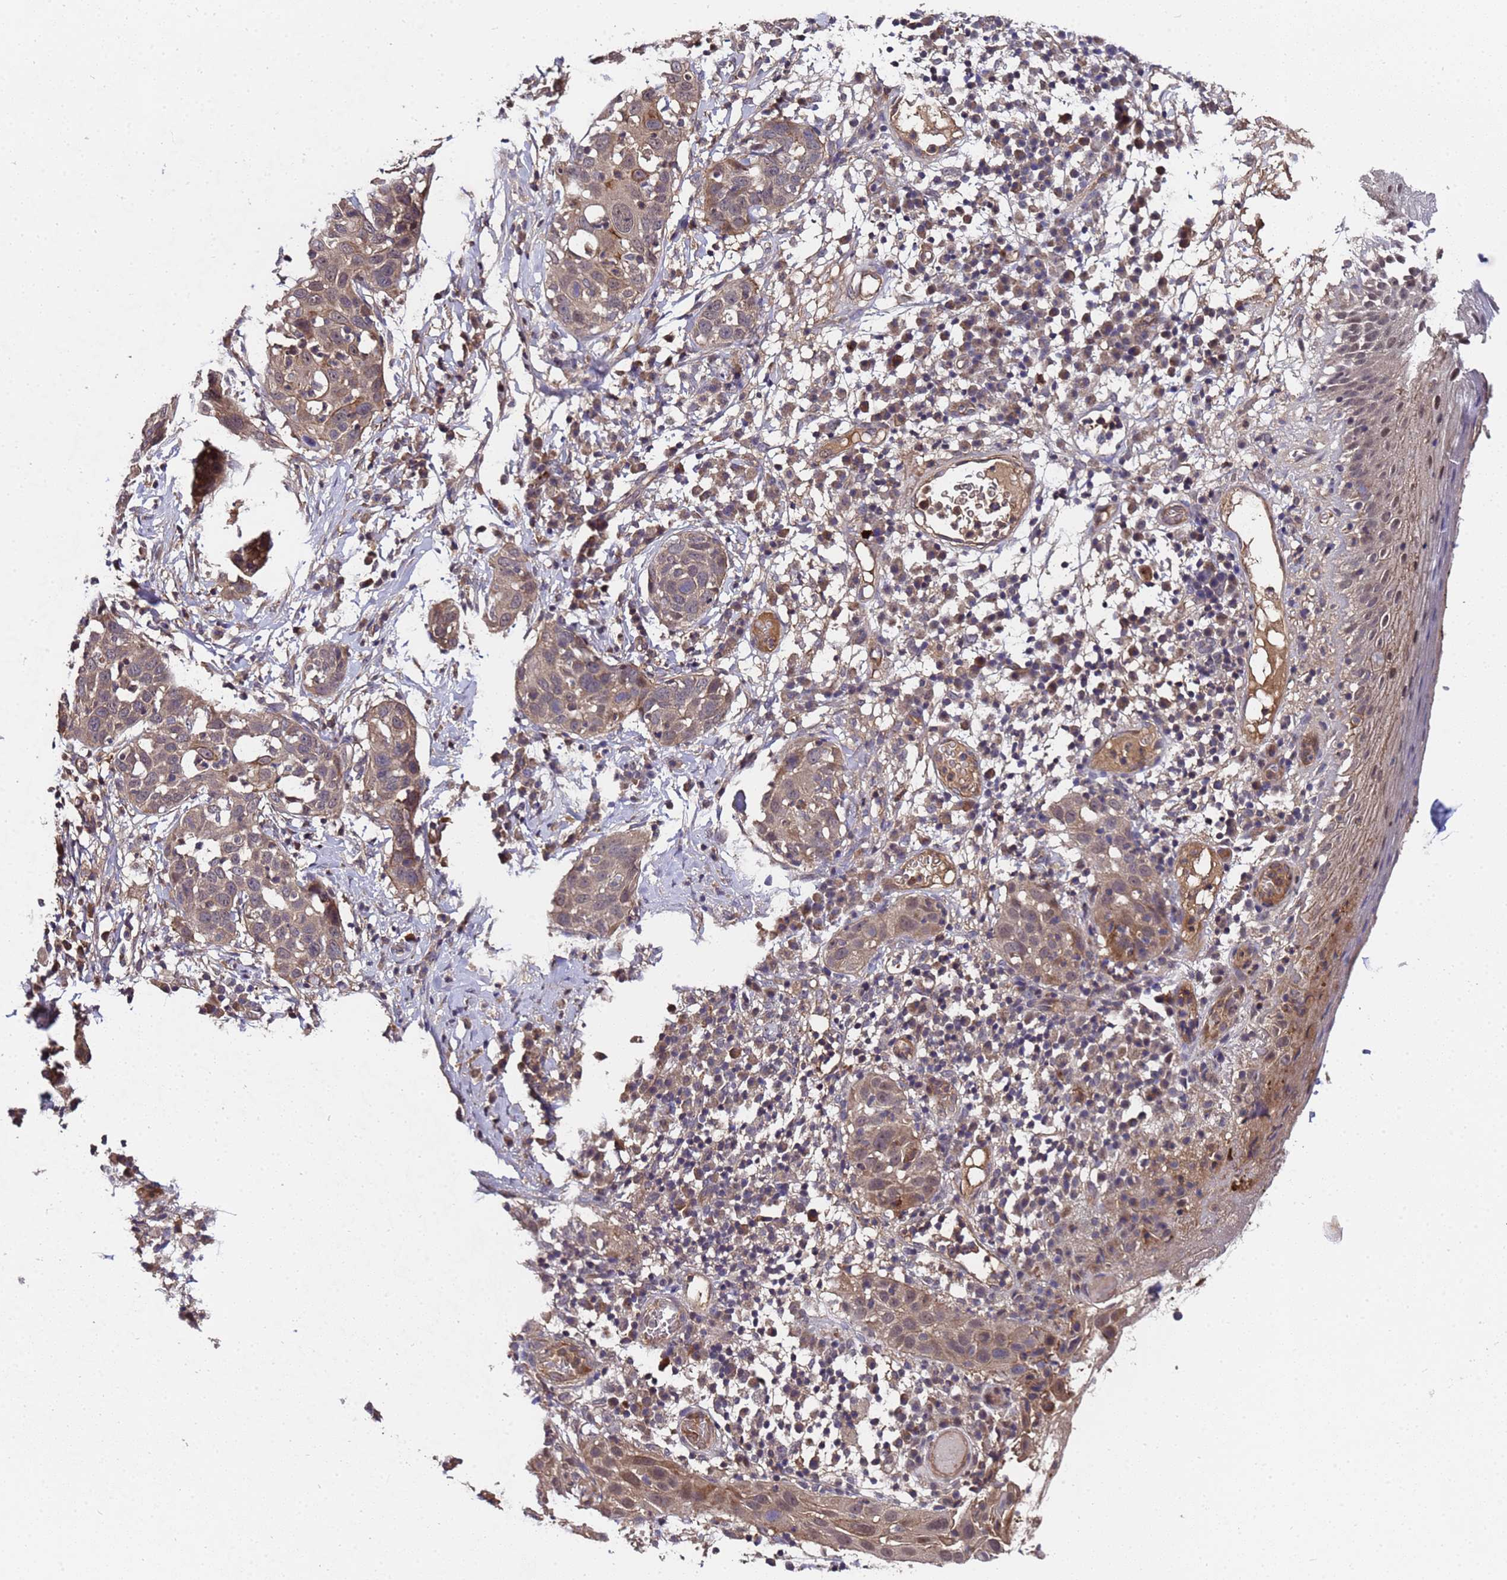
{"staining": {"intensity": "moderate", "quantity": ">75%", "location": "cytoplasmic/membranous"}, "tissue": "skin cancer", "cell_type": "Tumor cells", "image_type": "cancer", "snomed": [{"axis": "morphology", "description": "Squamous cell carcinoma, NOS"}, {"axis": "topography", "description": "Skin"}], "caption": "An immunohistochemistry (IHC) image of tumor tissue is shown. Protein staining in brown shows moderate cytoplasmic/membranous positivity in squamous cell carcinoma (skin) within tumor cells.", "gene": "GSTCD", "patient": {"sex": "female", "age": 44}}